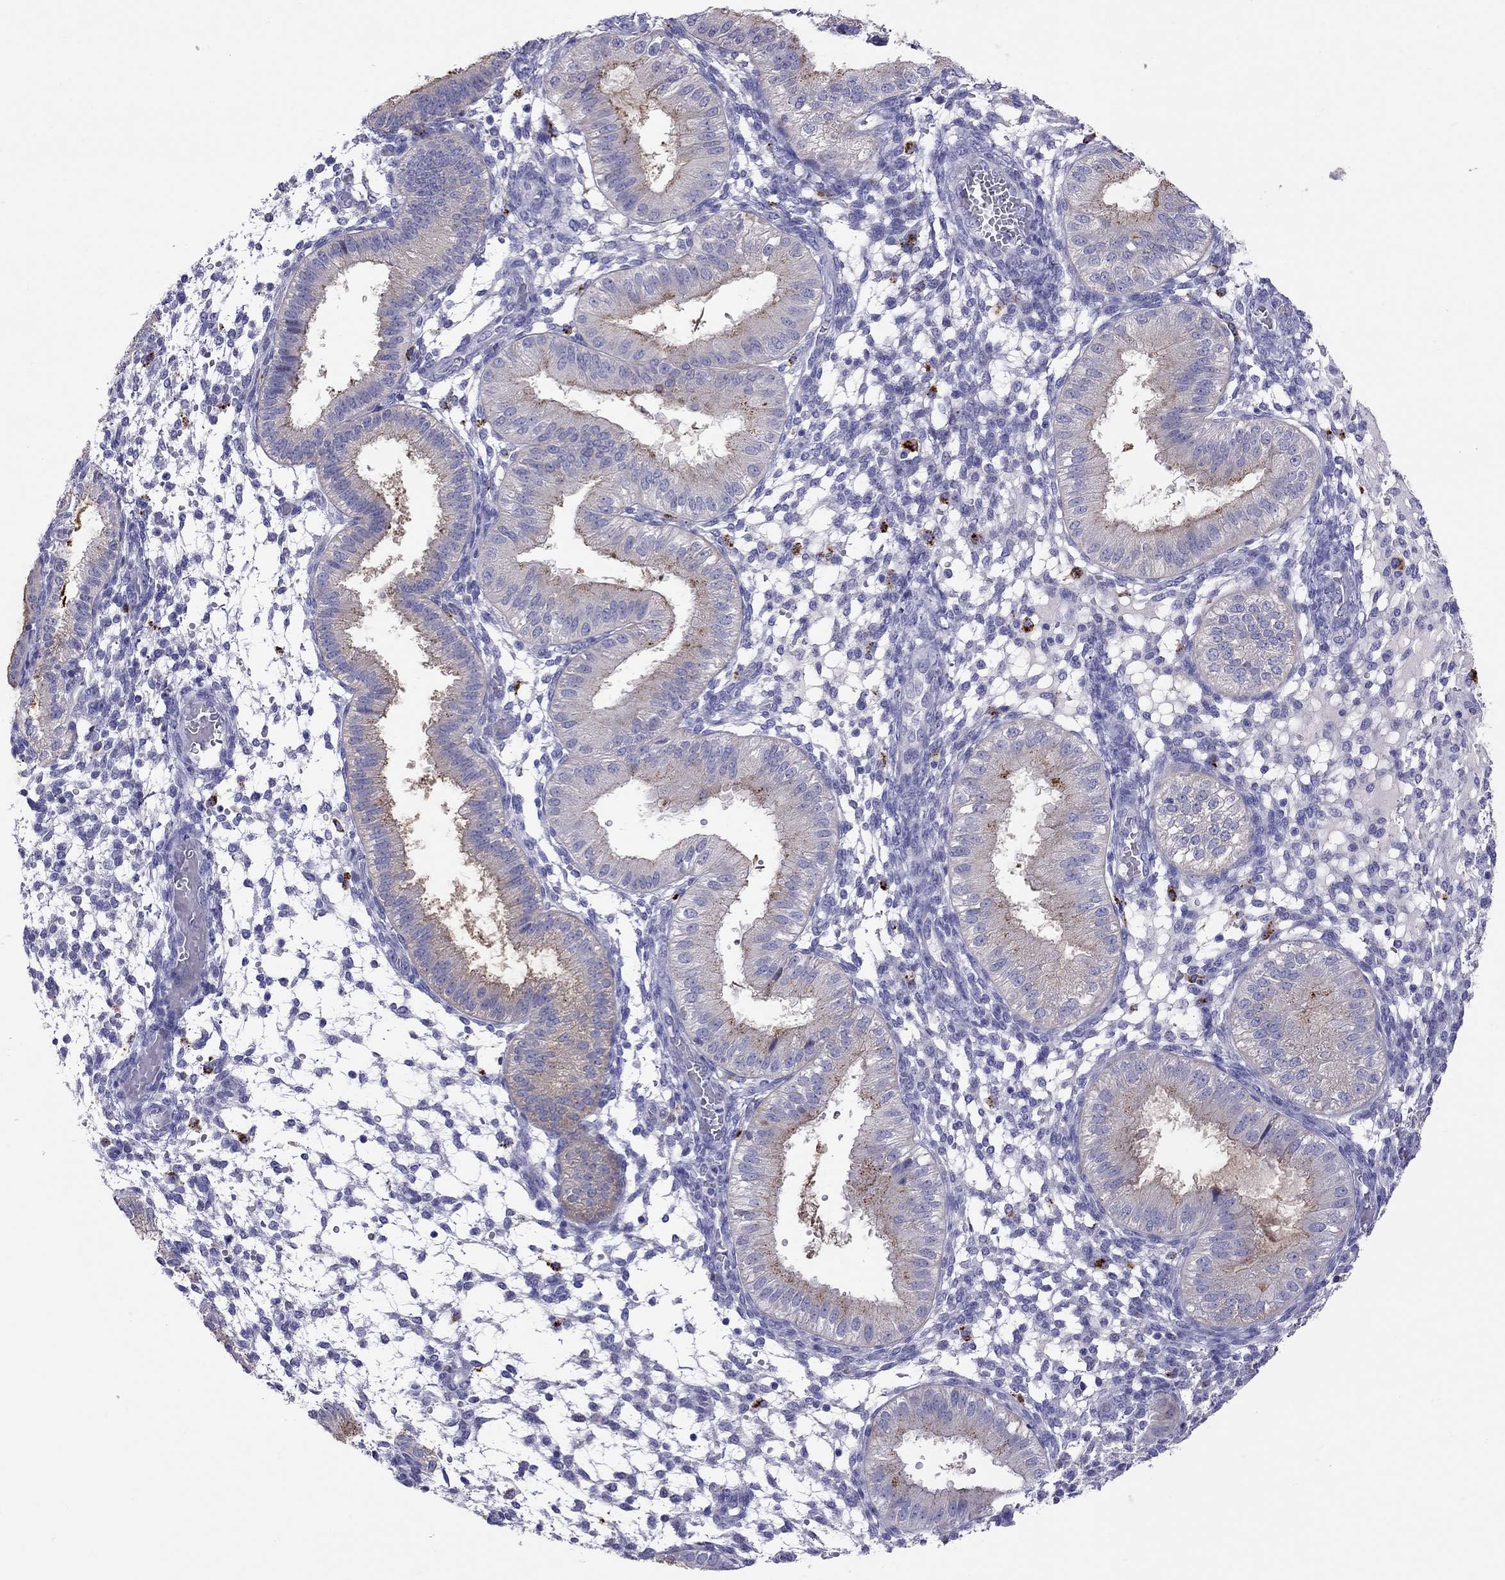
{"staining": {"intensity": "negative", "quantity": "none", "location": "none"}, "tissue": "endometrium", "cell_type": "Cells in endometrial stroma", "image_type": "normal", "snomed": [{"axis": "morphology", "description": "Normal tissue, NOS"}, {"axis": "topography", "description": "Endometrium"}], "caption": "Immunohistochemistry (IHC) of normal endometrium demonstrates no expression in cells in endometrial stroma. (DAB (3,3'-diaminobenzidine) IHC visualized using brightfield microscopy, high magnification).", "gene": "CLPSL2", "patient": {"sex": "female", "age": 43}}